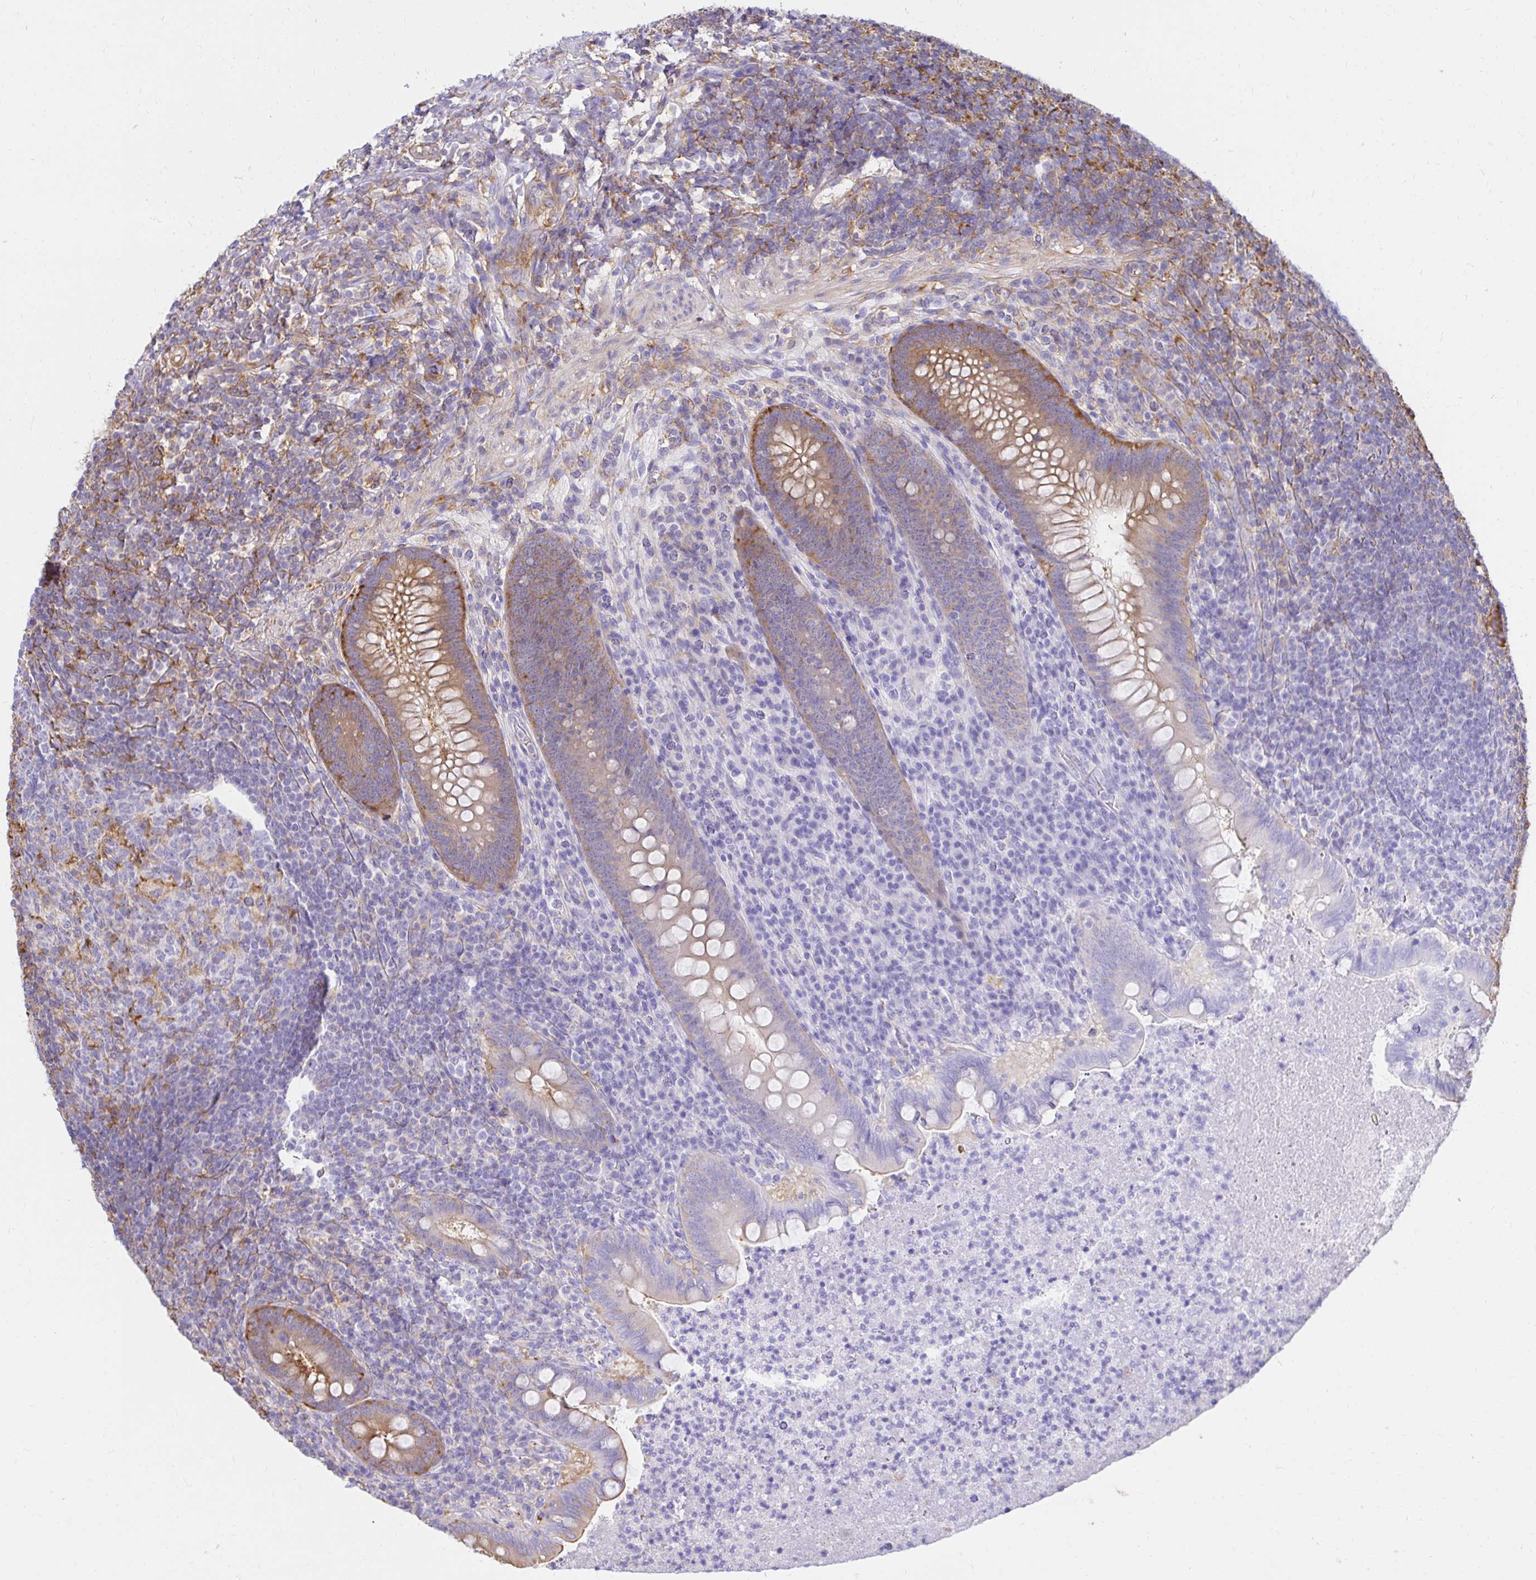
{"staining": {"intensity": "moderate", "quantity": "25%-75%", "location": "cytoplasmic/membranous"}, "tissue": "appendix", "cell_type": "Glandular cells", "image_type": "normal", "snomed": [{"axis": "morphology", "description": "Normal tissue, NOS"}, {"axis": "topography", "description": "Appendix"}], "caption": "An image of appendix stained for a protein exhibits moderate cytoplasmic/membranous brown staining in glandular cells.", "gene": "ABCB10", "patient": {"sex": "male", "age": 47}}